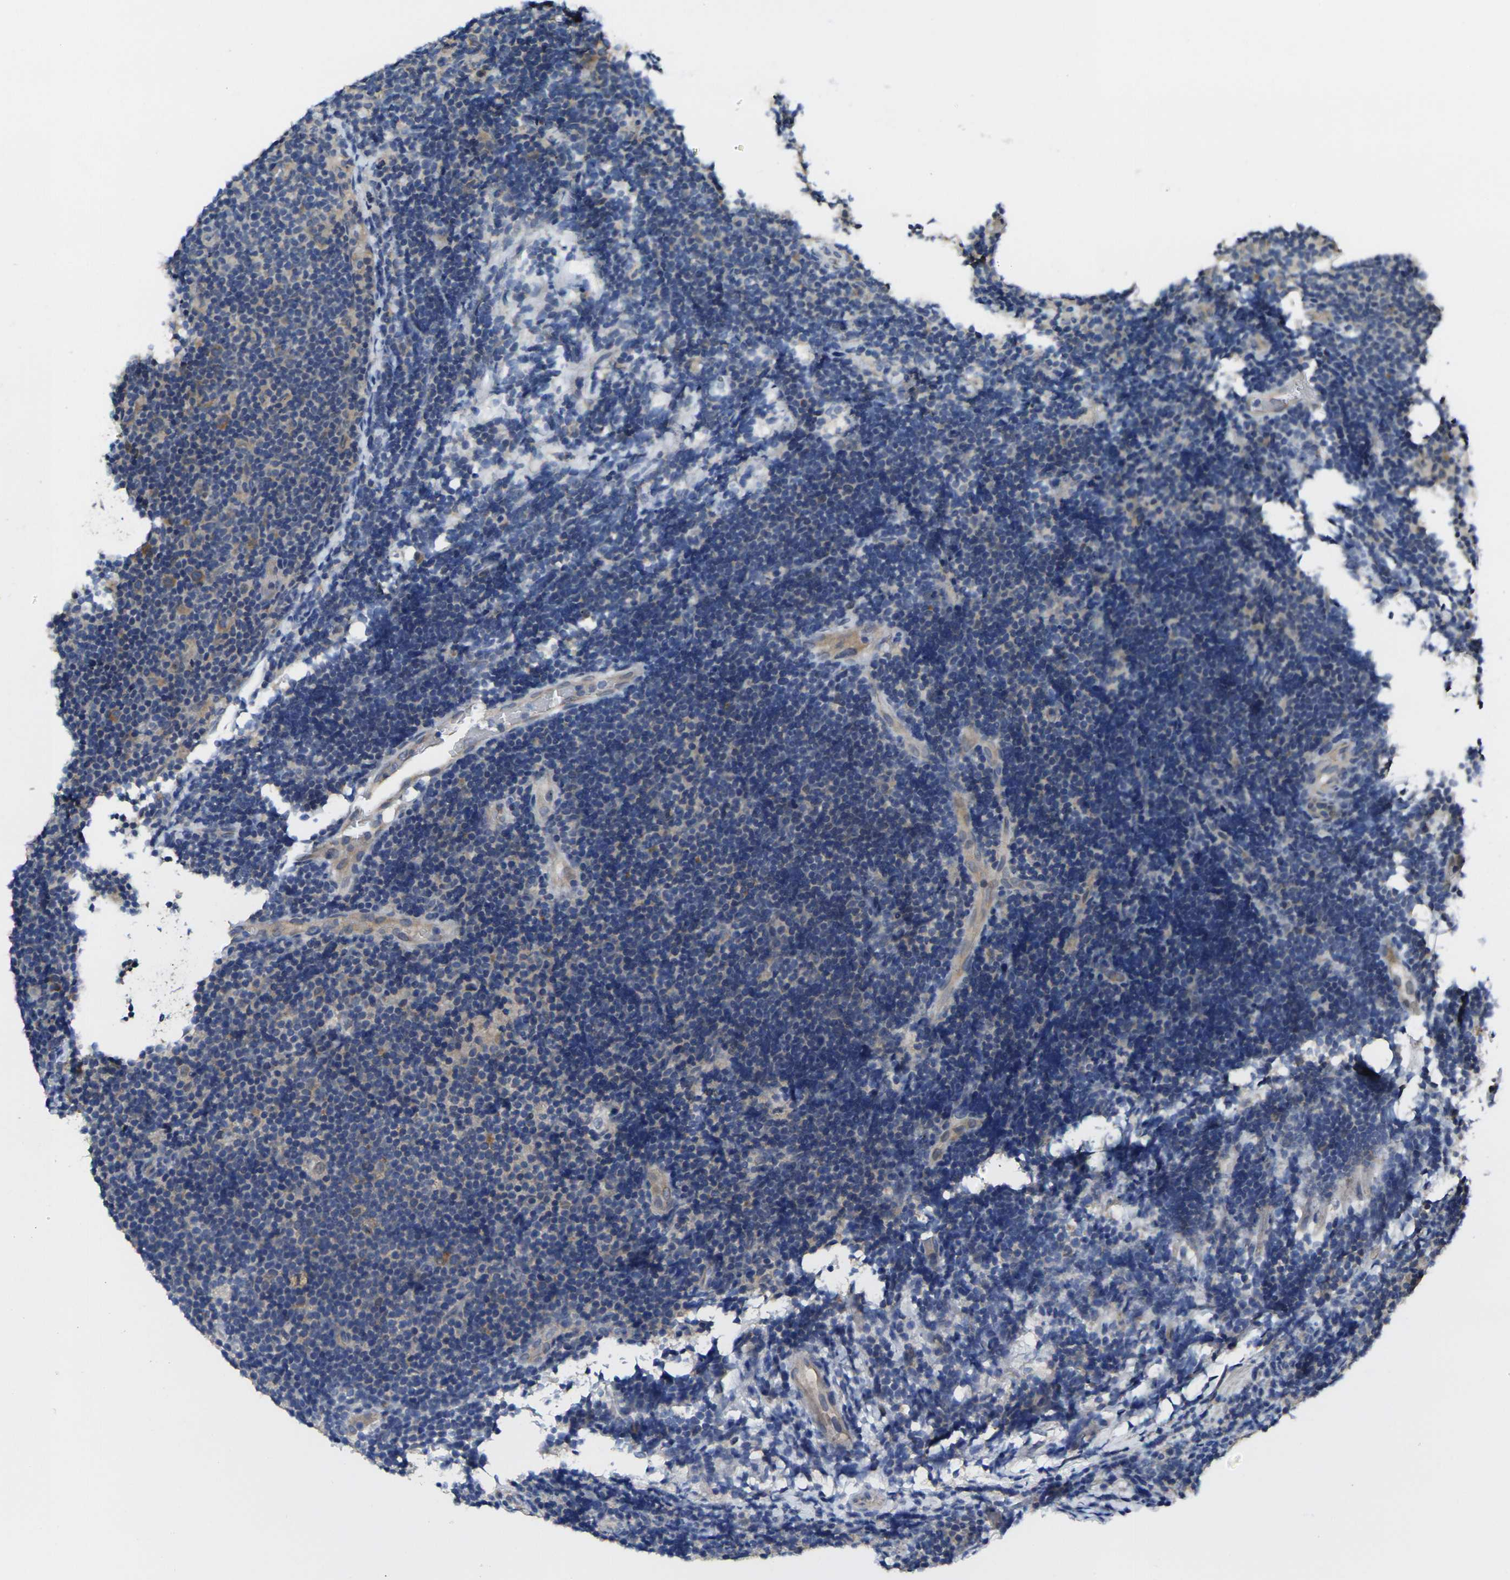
{"staining": {"intensity": "moderate", "quantity": "<25%", "location": "cytoplasmic/membranous"}, "tissue": "lymphoma", "cell_type": "Tumor cells", "image_type": "cancer", "snomed": [{"axis": "morphology", "description": "Malignant lymphoma, non-Hodgkin's type, Low grade"}, {"axis": "topography", "description": "Lymph node"}], "caption": "A histopathology image showing moderate cytoplasmic/membranous positivity in approximately <25% of tumor cells in lymphoma, as visualized by brown immunohistochemical staining.", "gene": "GNA12", "patient": {"sex": "male", "age": 83}}